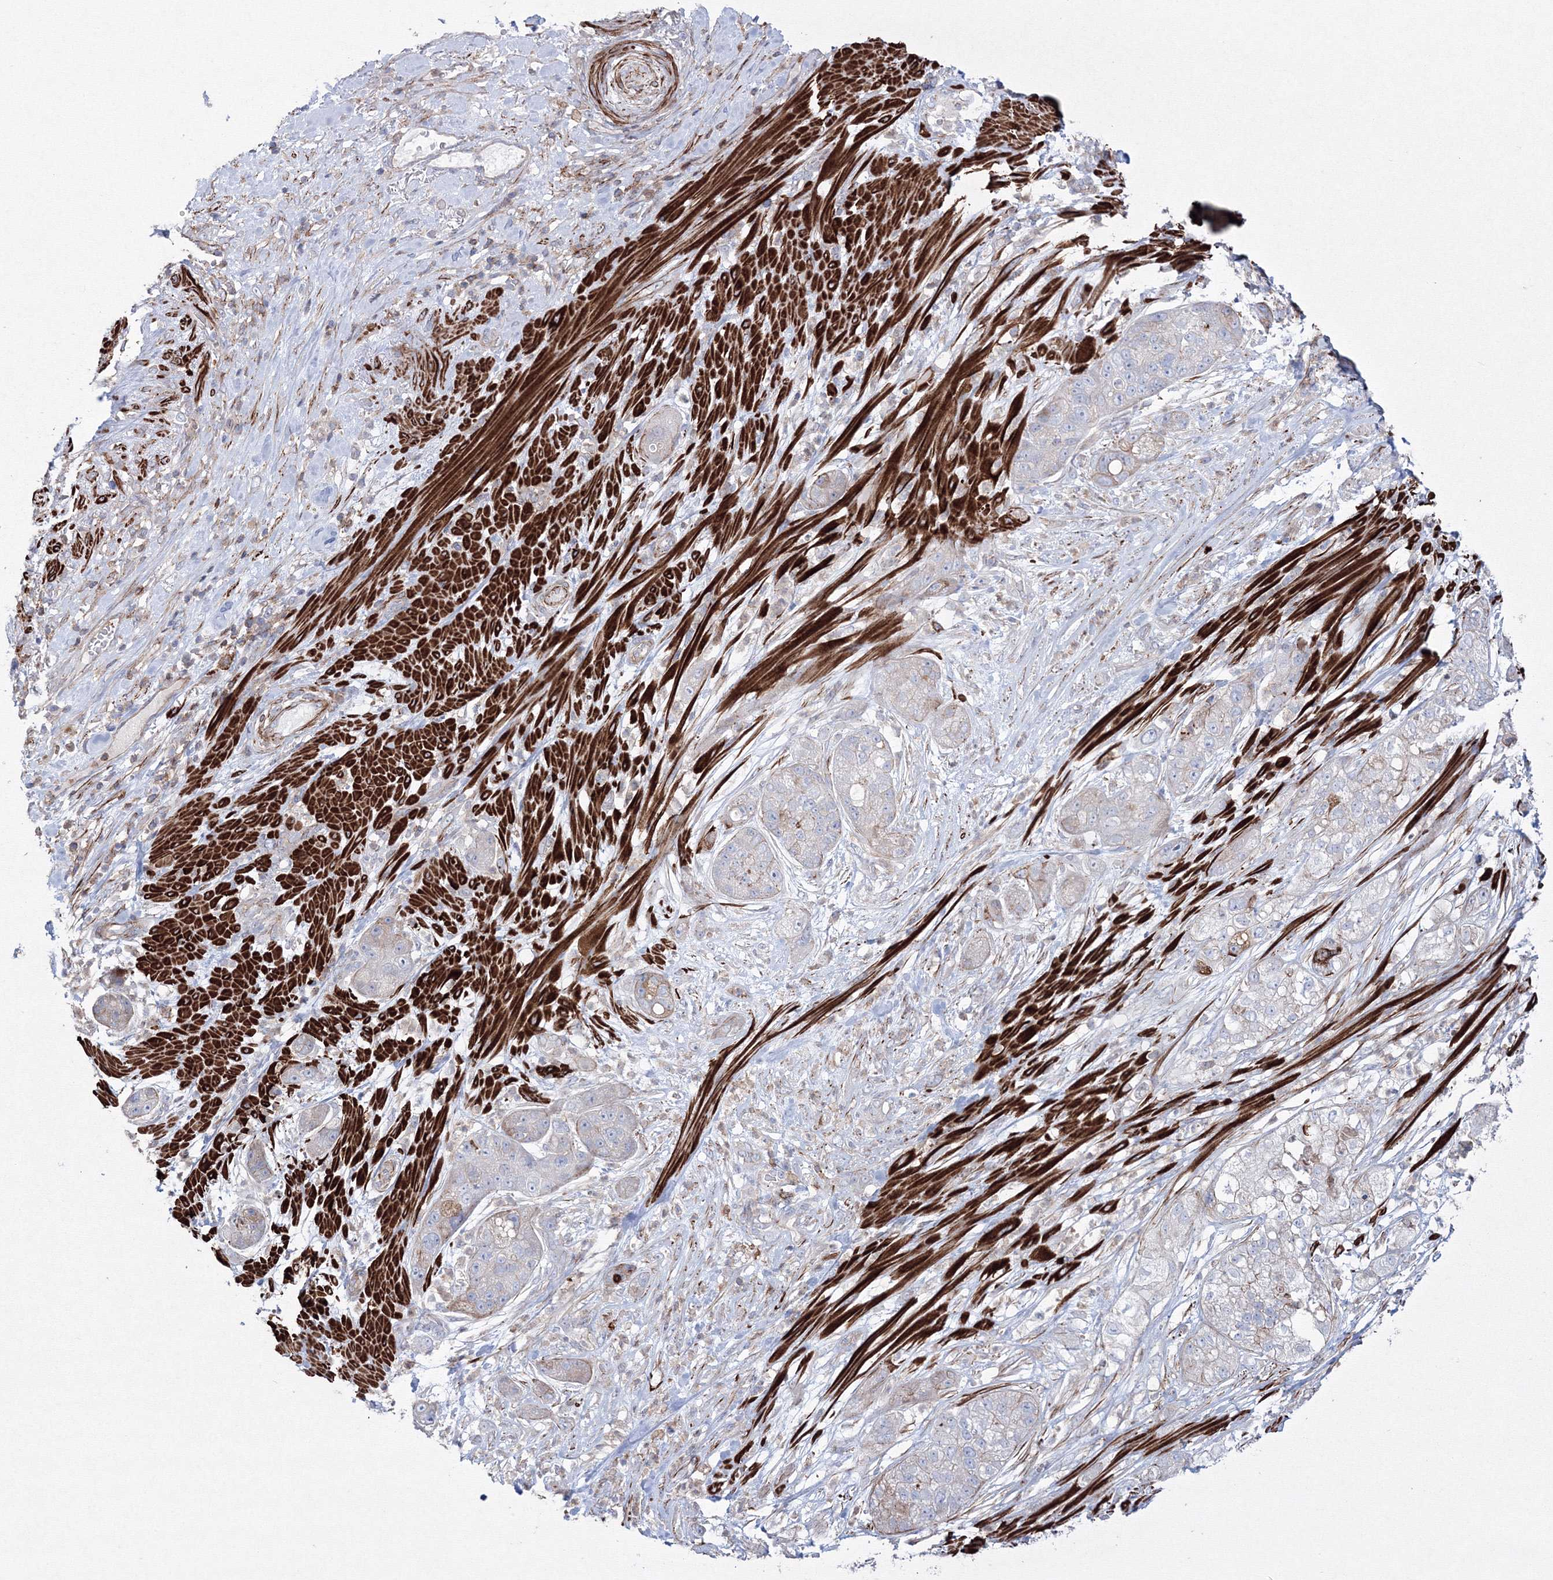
{"staining": {"intensity": "negative", "quantity": "none", "location": "none"}, "tissue": "pancreatic cancer", "cell_type": "Tumor cells", "image_type": "cancer", "snomed": [{"axis": "morphology", "description": "Adenocarcinoma, NOS"}, {"axis": "topography", "description": "Pancreas"}], "caption": "Adenocarcinoma (pancreatic) stained for a protein using immunohistochemistry reveals no staining tumor cells.", "gene": "GPR82", "patient": {"sex": "female", "age": 78}}